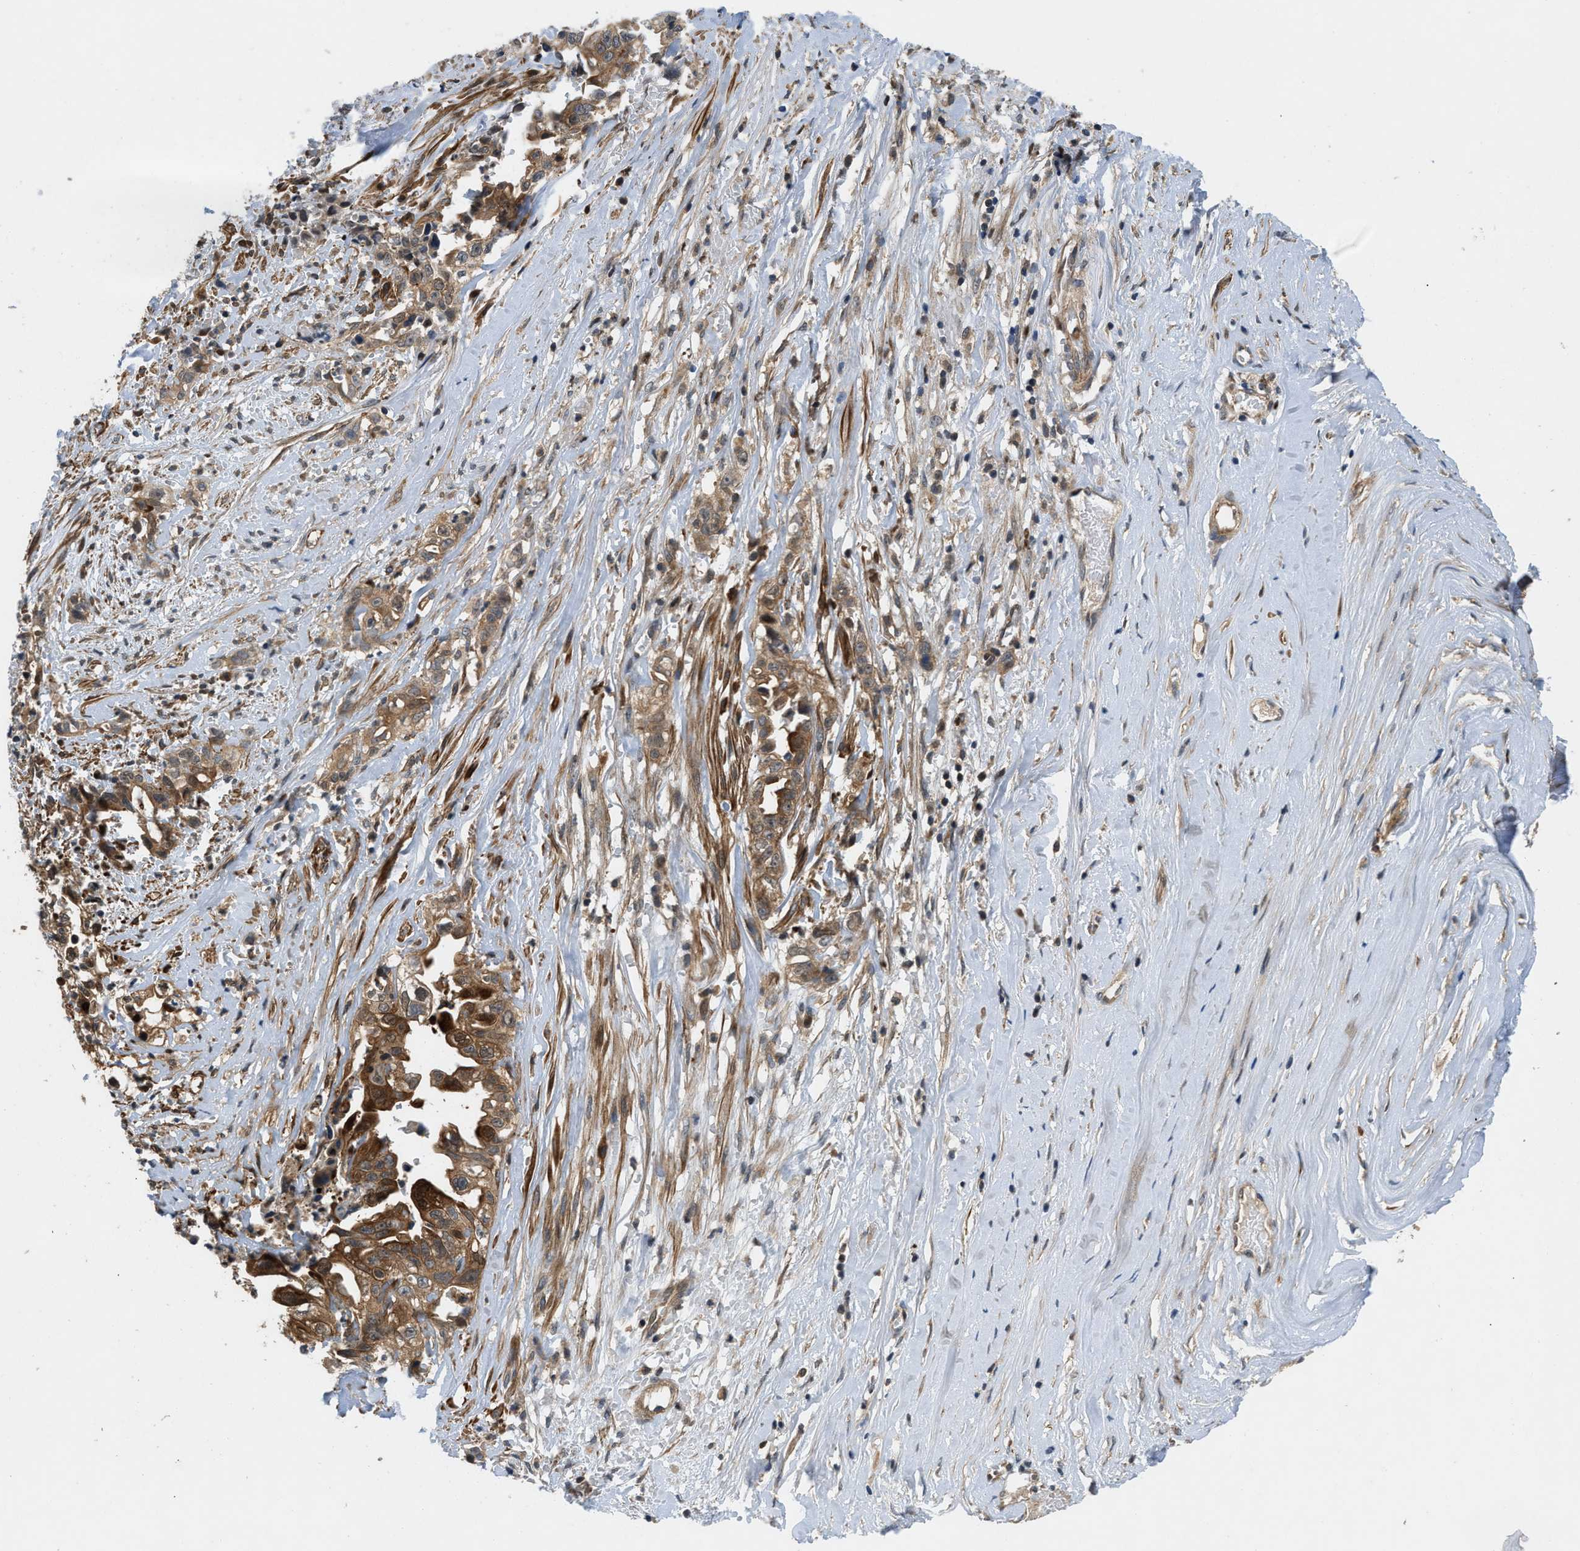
{"staining": {"intensity": "strong", "quantity": ">75%", "location": "cytoplasmic/membranous"}, "tissue": "liver cancer", "cell_type": "Tumor cells", "image_type": "cancer", "snomed": [{"axis": "morphology", "description": "Cholangiocarcinoma"}, {"axis": "topography", "description": "Liver"}], "caption": "High-magnification brightfield microscopy of liver cancer stained with DAB (3,3'-diaminobenzidine) (brown) and counterstained with hematoxylin (blue). tumor cells exhibit strong cytoplasmic/membranous staining is appreciated in about>75% of cells.", "gene": "GPR31", "patient": {"sex": "female", "age": 70}}